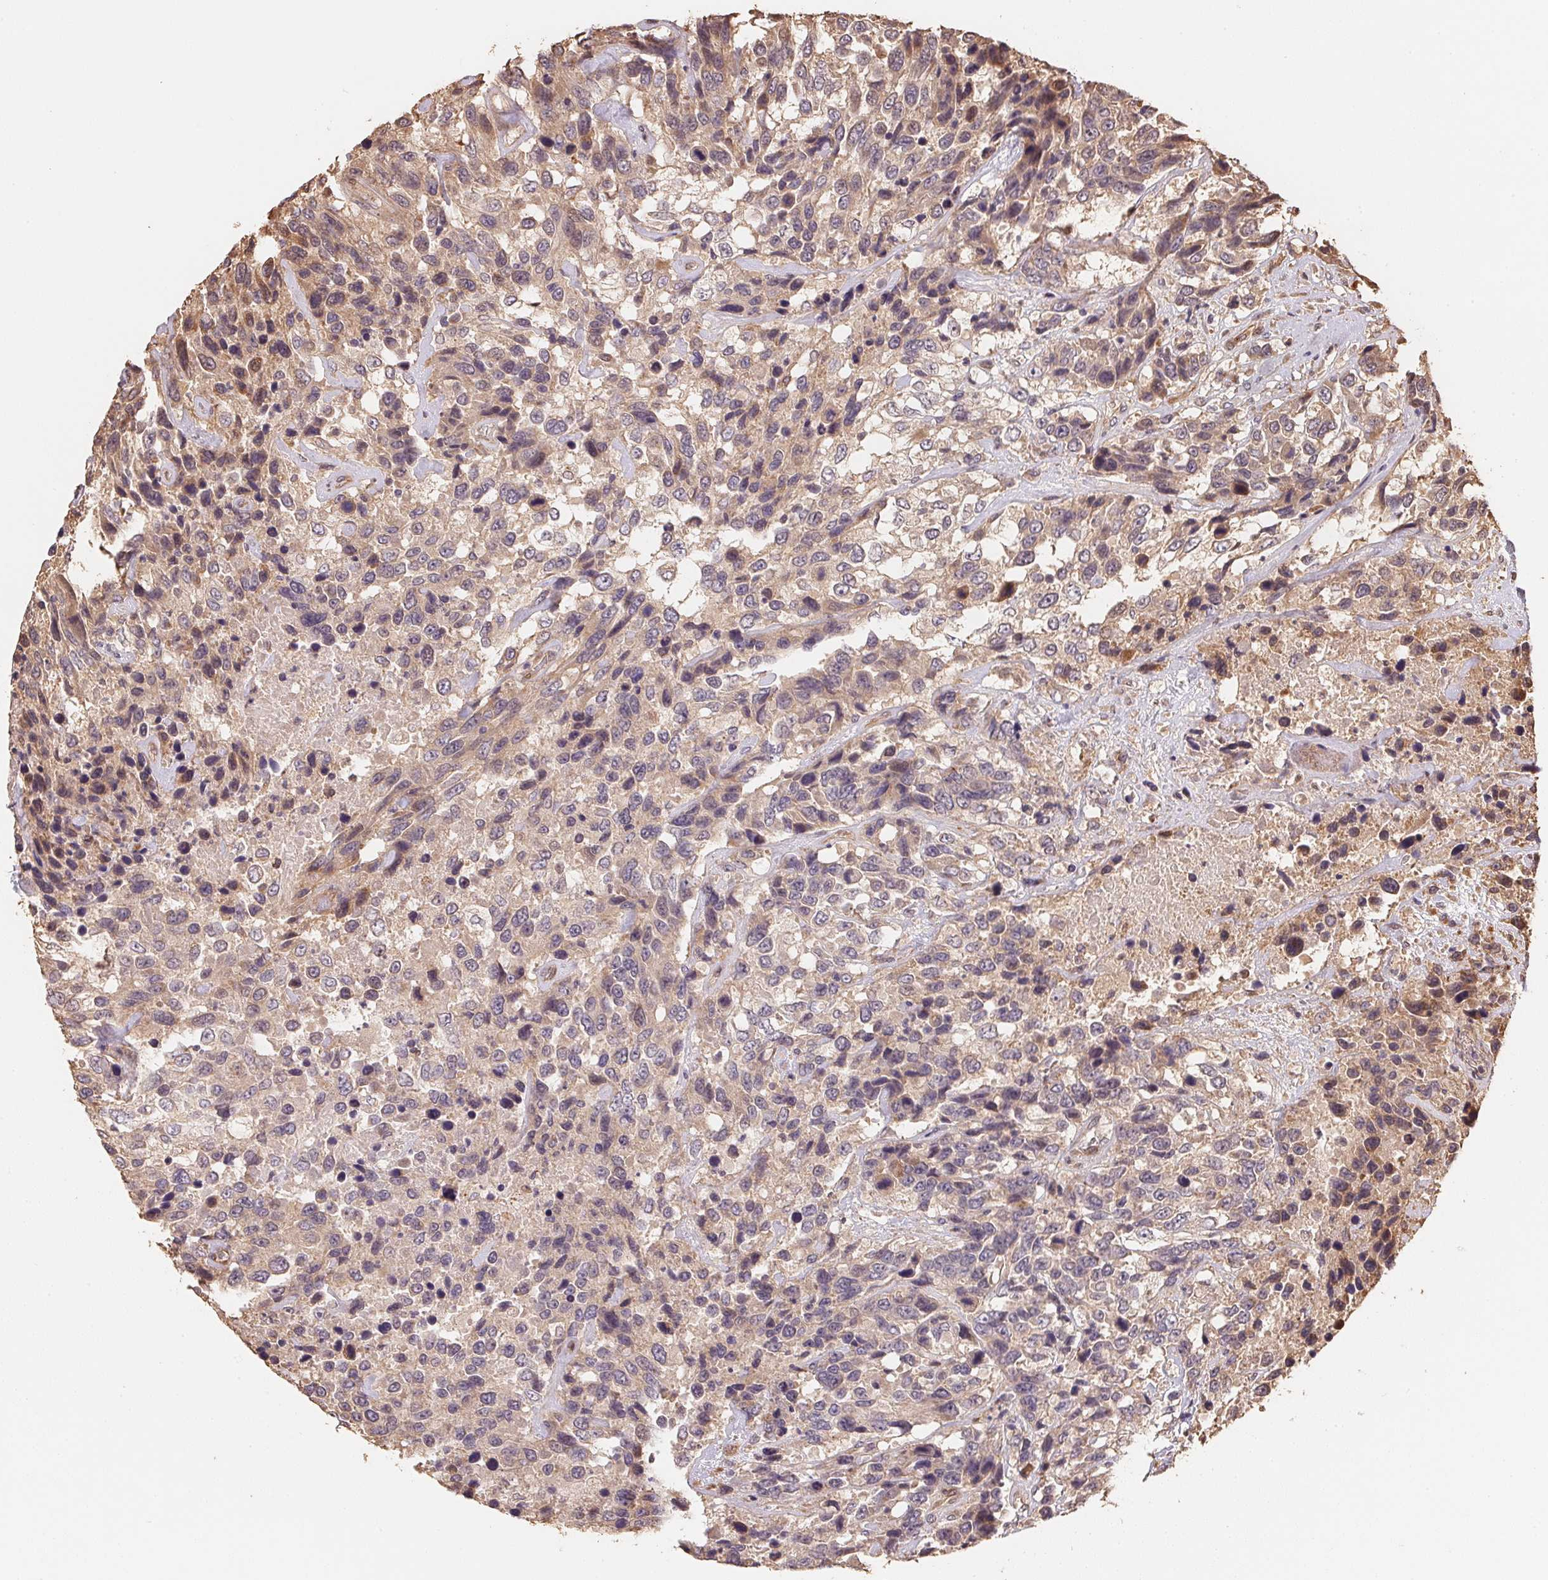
{"staining": {"intensity": "weak", "quantity": "<25%", "location": "cytoplasmic/membranous"}, "tissue": "urothelial cancer", "cell_type": "Tumor cells", "image_type": "cancer", "snomed": [{"axis": "morphology", "description": "Urothelial carcinoma, High grade"}, {"axis": "topography", "description": "Urinary bladder"}], "caption": "Protein analysis of urothelial cancer demonstrates no significant staining in tumor cells.", "gene": "TMEM222", "patient": {"sex": "female", "age": 70}}